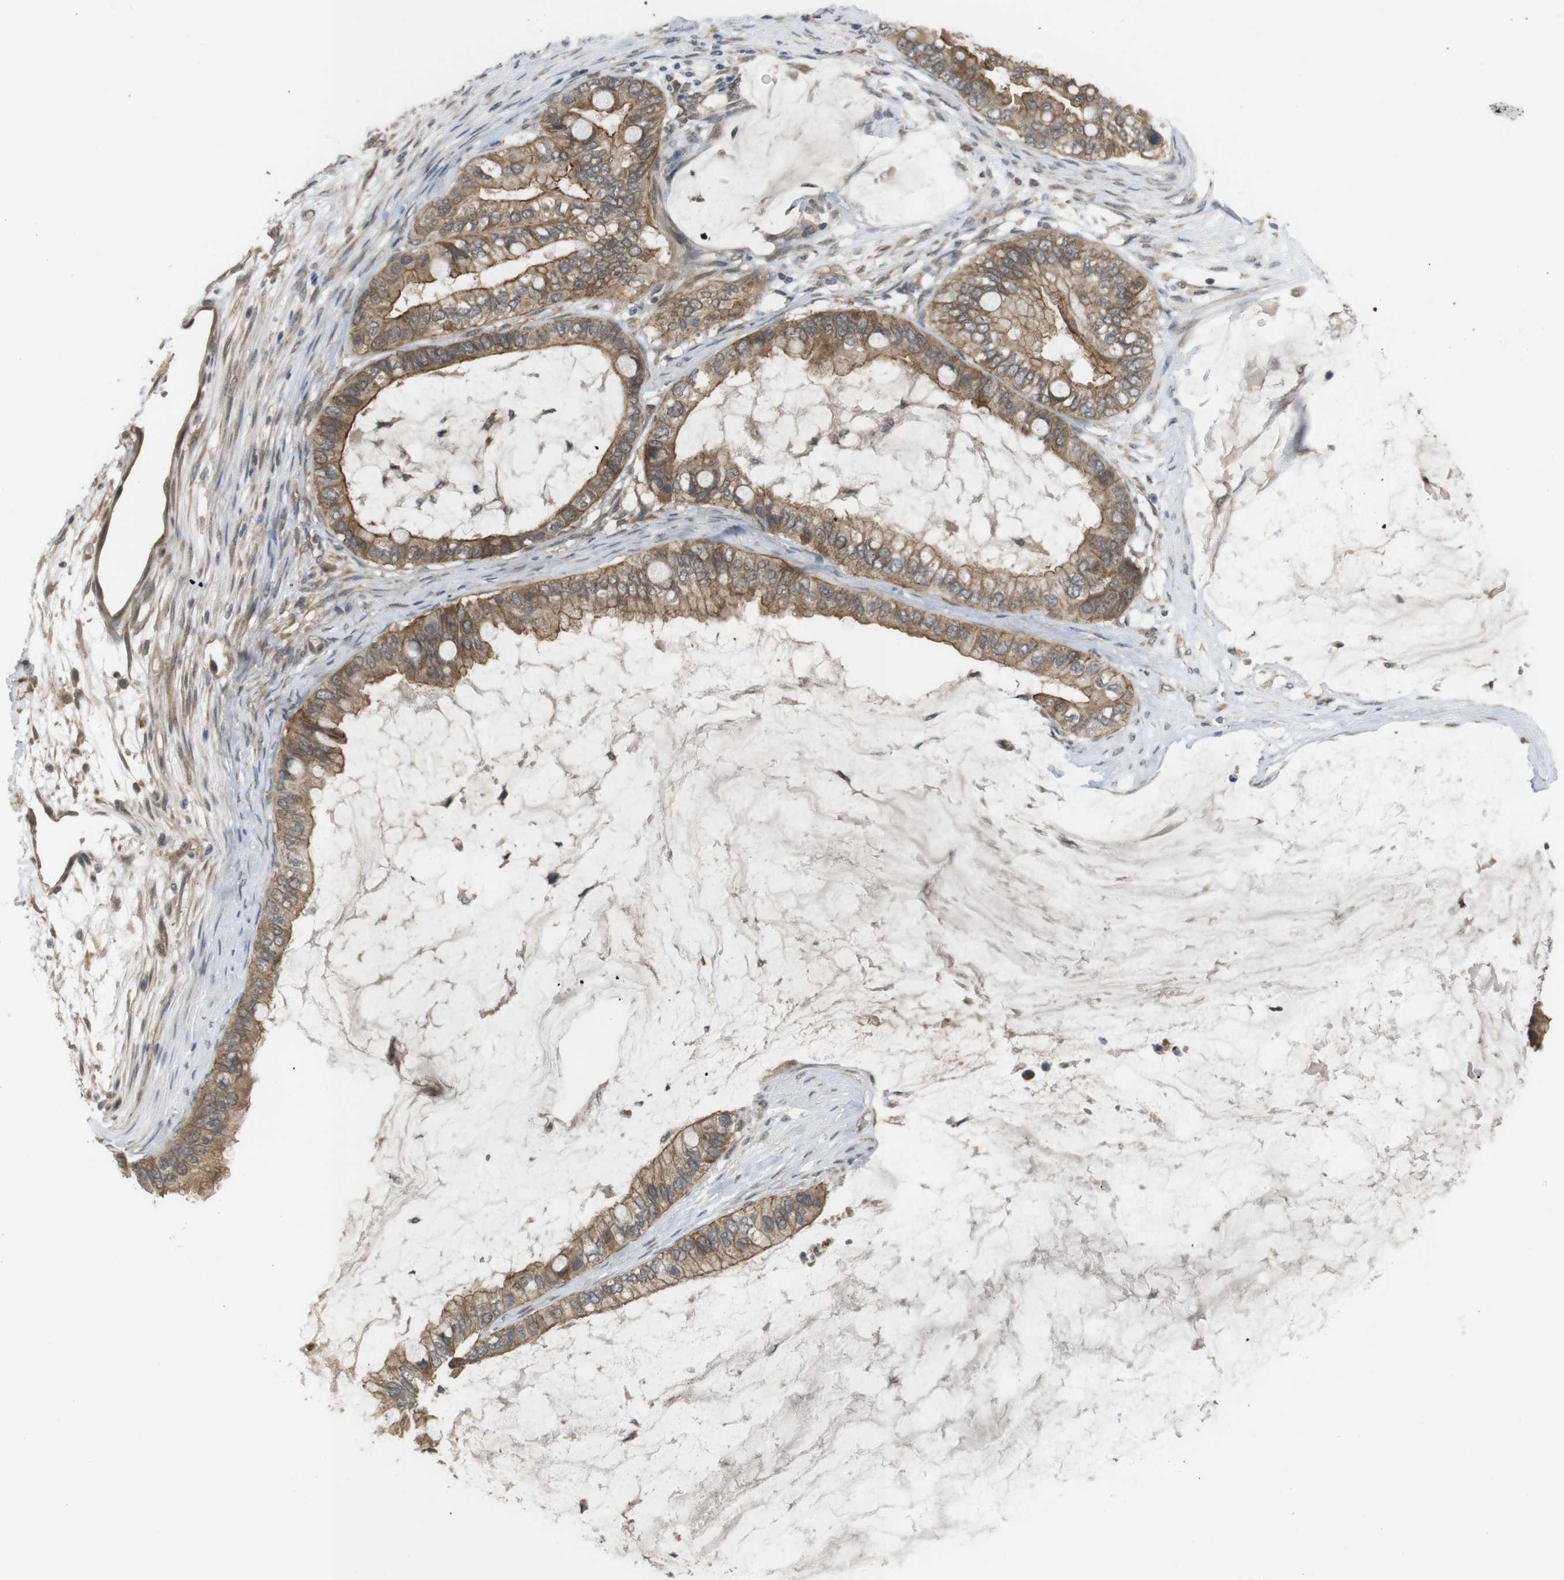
{"staining": {"intensity": "moderate", "quantity": ">75%", "location": "cytoplasmic/membranous"}, "tissue": "ovarian cancer", "cell_type": "Tumor cells", "image_type": "cancer", "snomed": [{"axis": "morphology", "description": "Cystadenocarcinoma, mucinous, NOS"}, {"axis": "topography", "description": "Ovary"}], "caption": "Mucinous cystadenocarcinoma (ovarian) stained with a protein marker shows moderate staining in tumor cells.", "gene": "RNF130", "patient": {"sex": "female", "age": 80}}